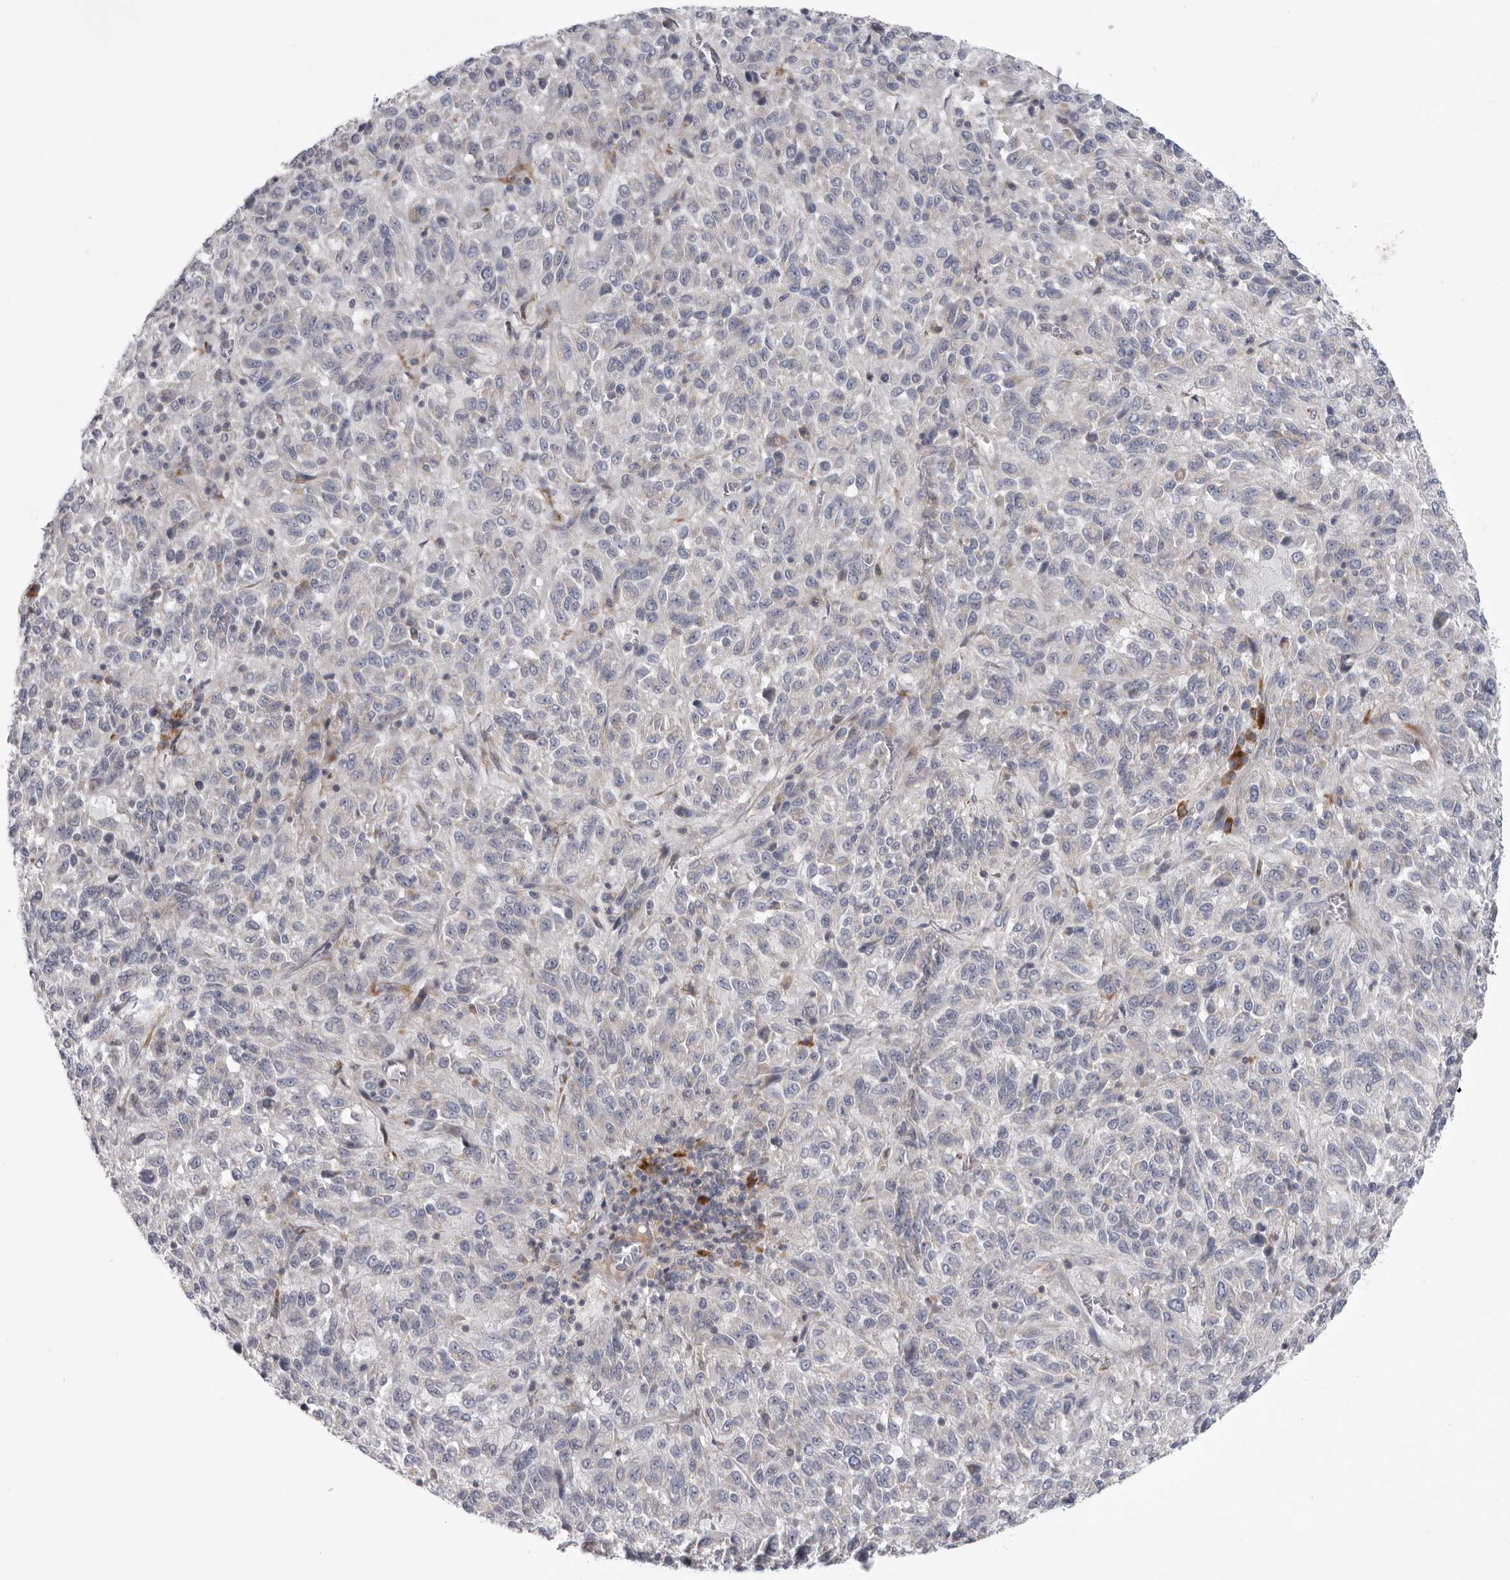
{"staining": {"intensity": "negative", "quantity": "none", "location": "none"}, "tissue": "melanoma", "cell_type": "Tumor cells", "image_type": "cancer", "snomed": [{"axis": "morphology", "description": "Malignant melanoma, Metastatic site"}, {"axis": "topography", "description": "Lung"}], "caption": "Immunohistochemistry (IHC) image of human melanoma stained for a protein (brown), which displays no expression in tumor cells. (Stains: DAB IHC with hematoxylin counter stain, Microscopy: brightfield microscopy at high magnification).", "gene": "USP24", "patient": {"sex": "male", "age": 64}}